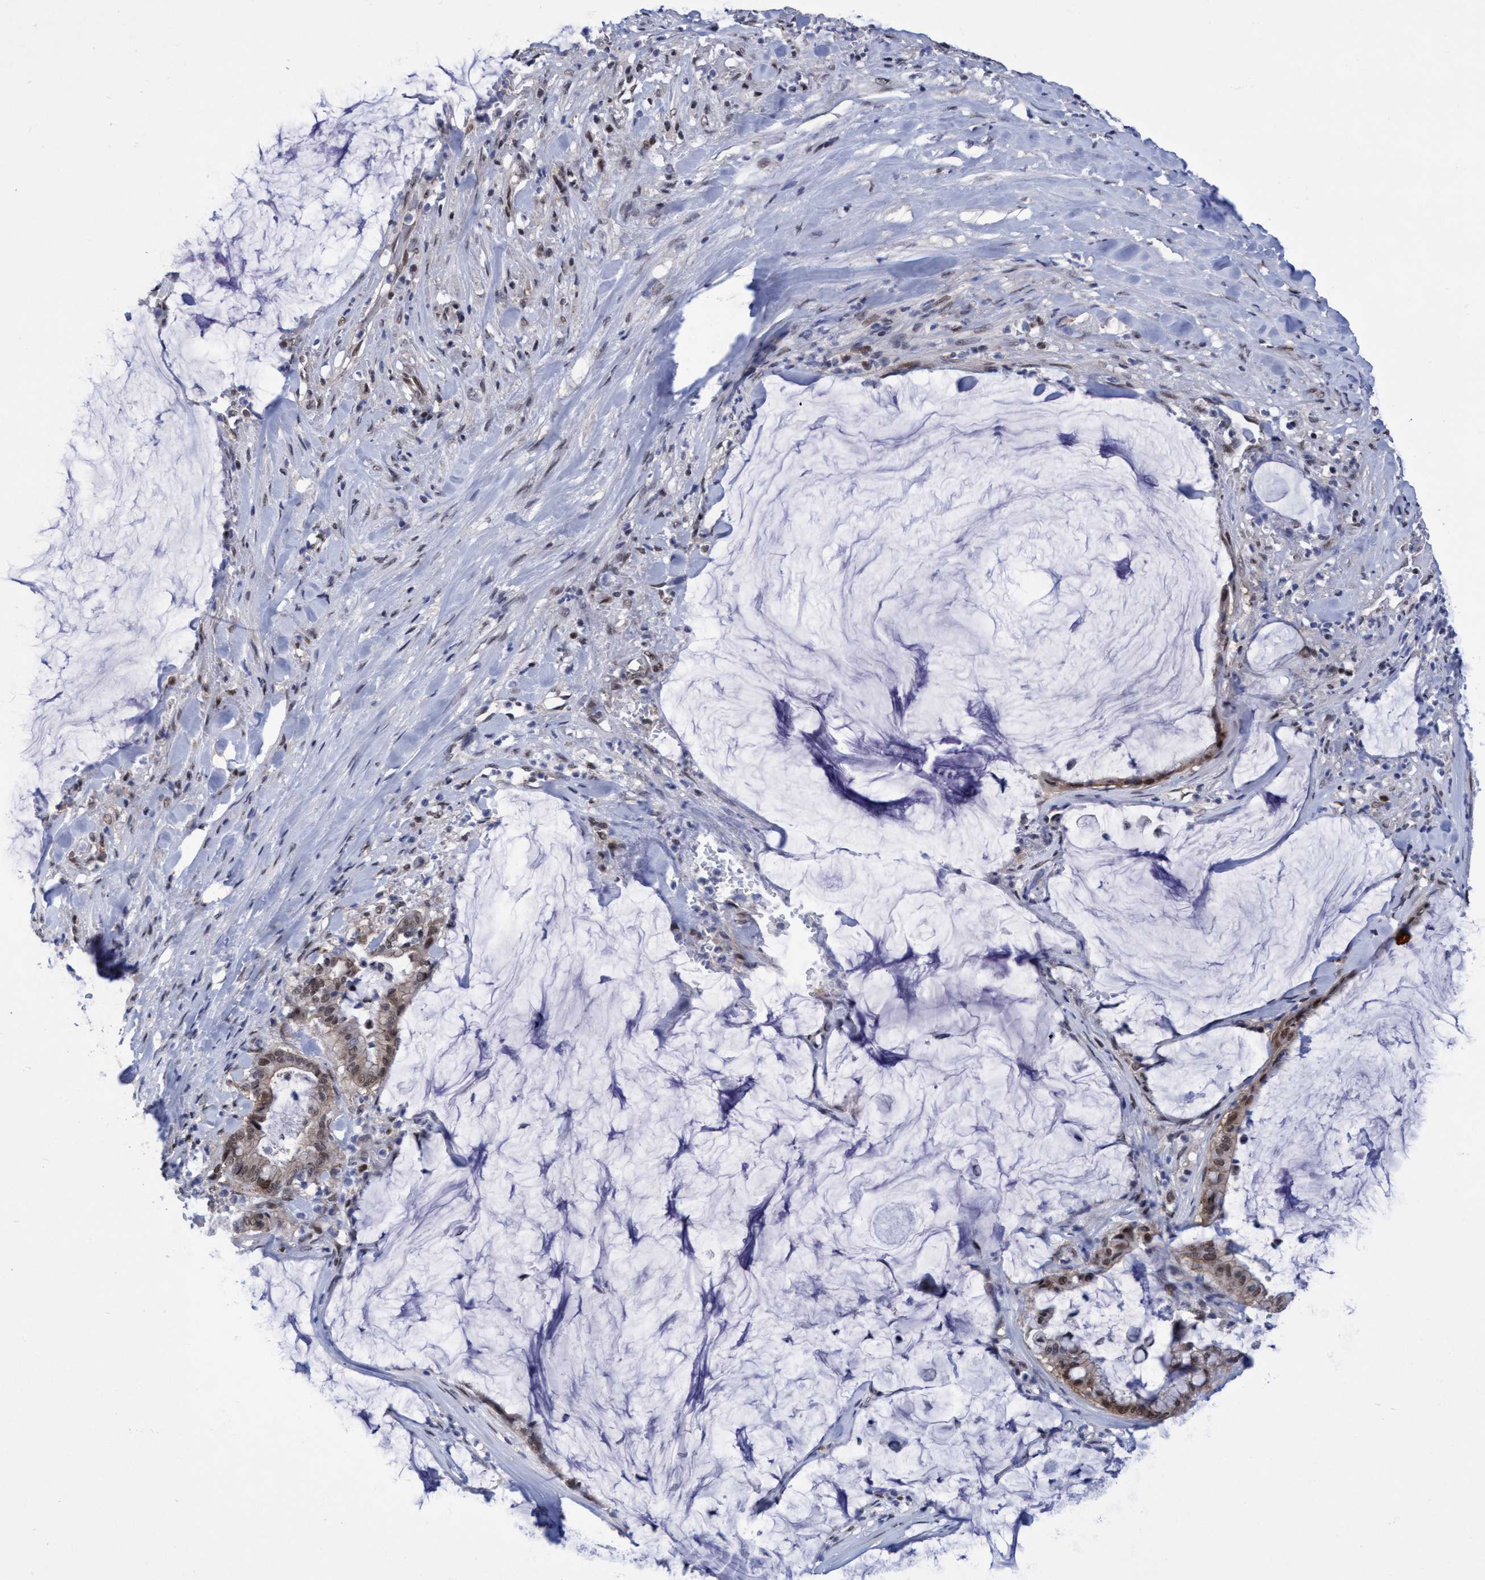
{"staining": {"intensity": "moderate", "quantity": "<25%", "location": "nuclear"}, "tissue": "pancreatic cancer", "cell_type": "Tumor cells", "image_type": "cancer", "snomed": [{"axis": "morphology", "description": "Adenocarcinoma, NOS"}, {"axis": "topography", "description": "Pancreas"}], "caption": "Moderate nuclear positivity is present in about <25% of tumor cells in pancreatic adenocarcinoma.", "gene": "C9orf78", "patient": {"sex": "male", "age": 41}}